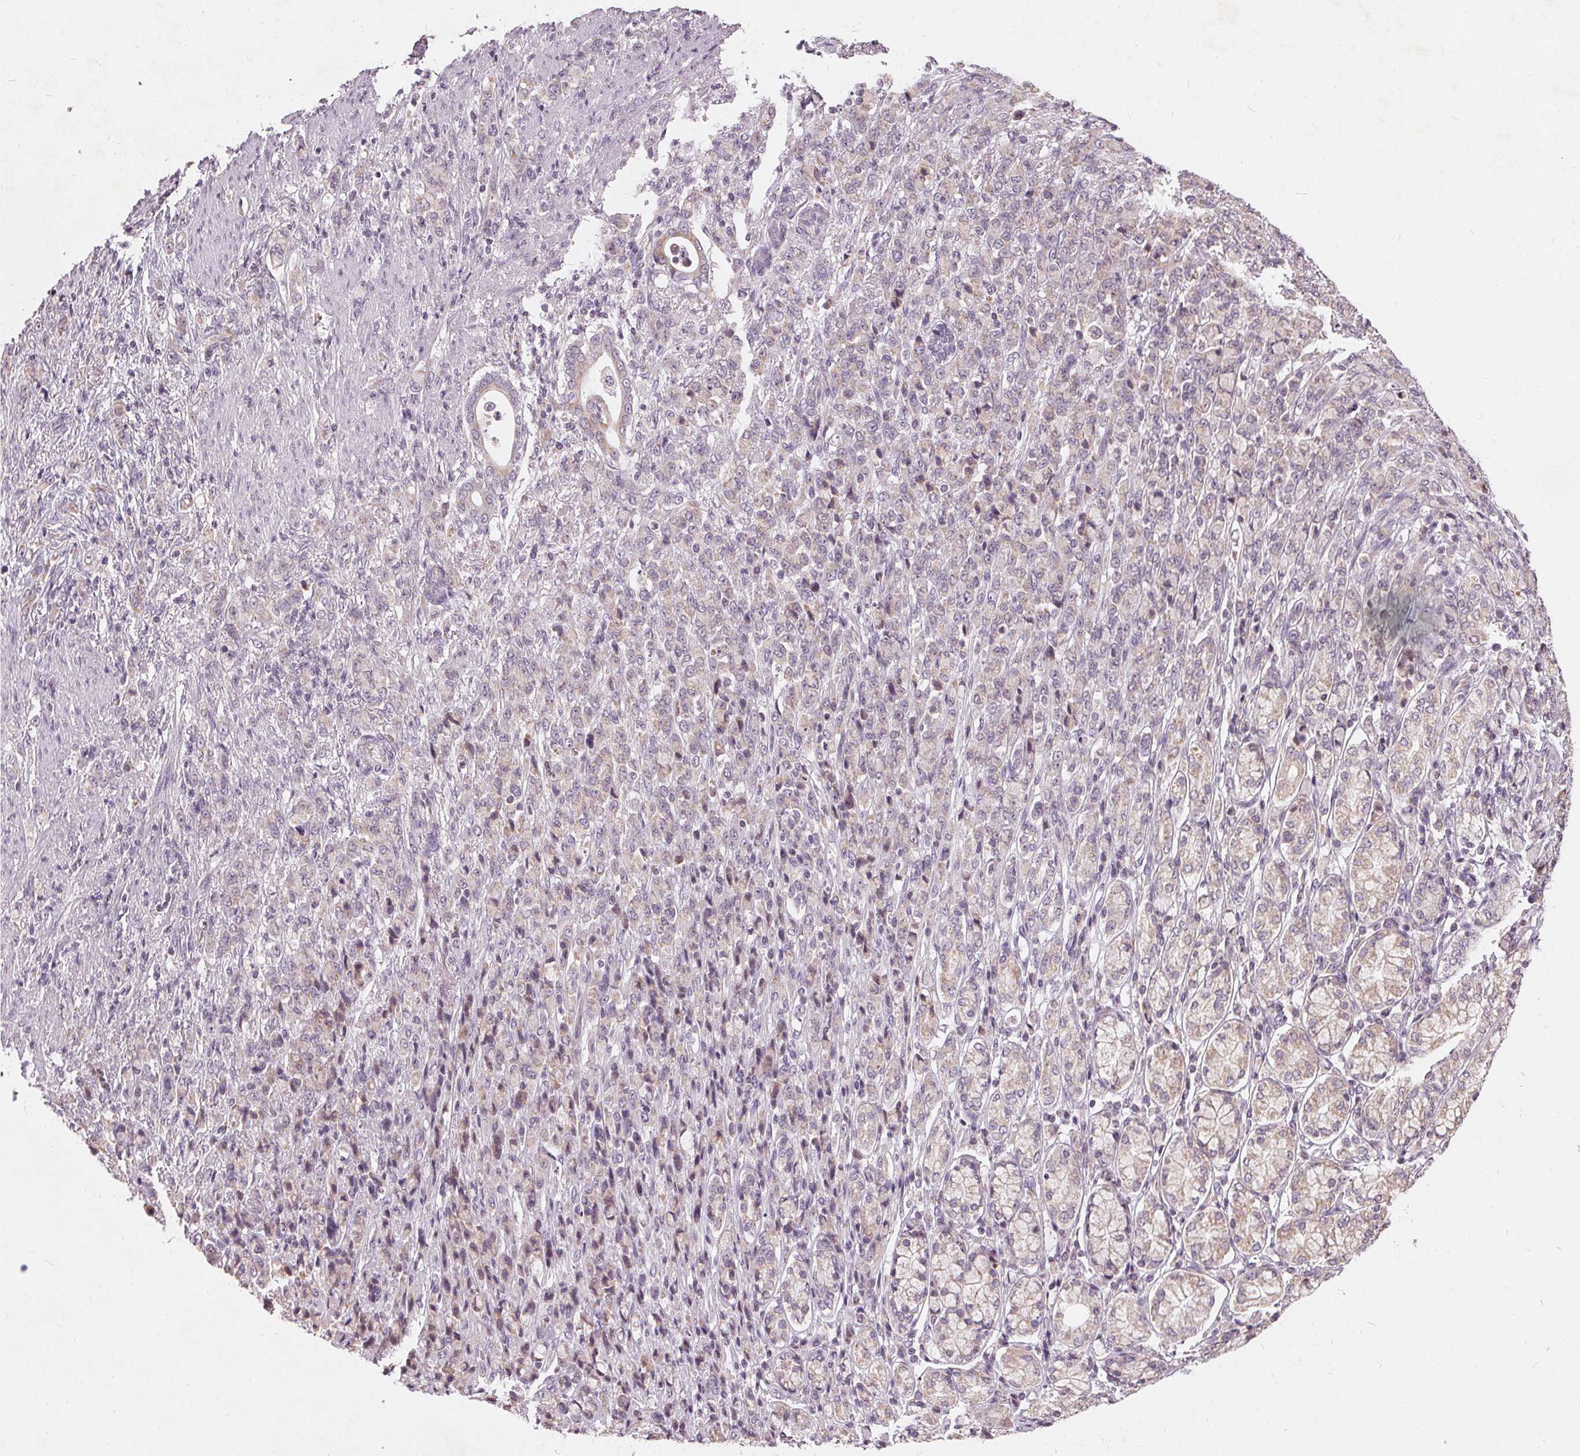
{"staining": {"intensity": "negative", "quantity": "none", "location": "none"}, "tissue": "stomach cancer", "cell_type": "Tumor cells", "image_type": "cancer", "snomed": [{"axis": "morphology", "description": "Adenocarcinoma, NOS"}, {"axis": "topography", "description": "Stomach"}], "caption": "A high-resolution micrograph shows immunohistochemistry staining of stomach cancer (adenocarcinoma), which reveals no significant staining in tumor cells.", "gene": "TRIM60", "patient": {"sex": "female", "age": 79}}